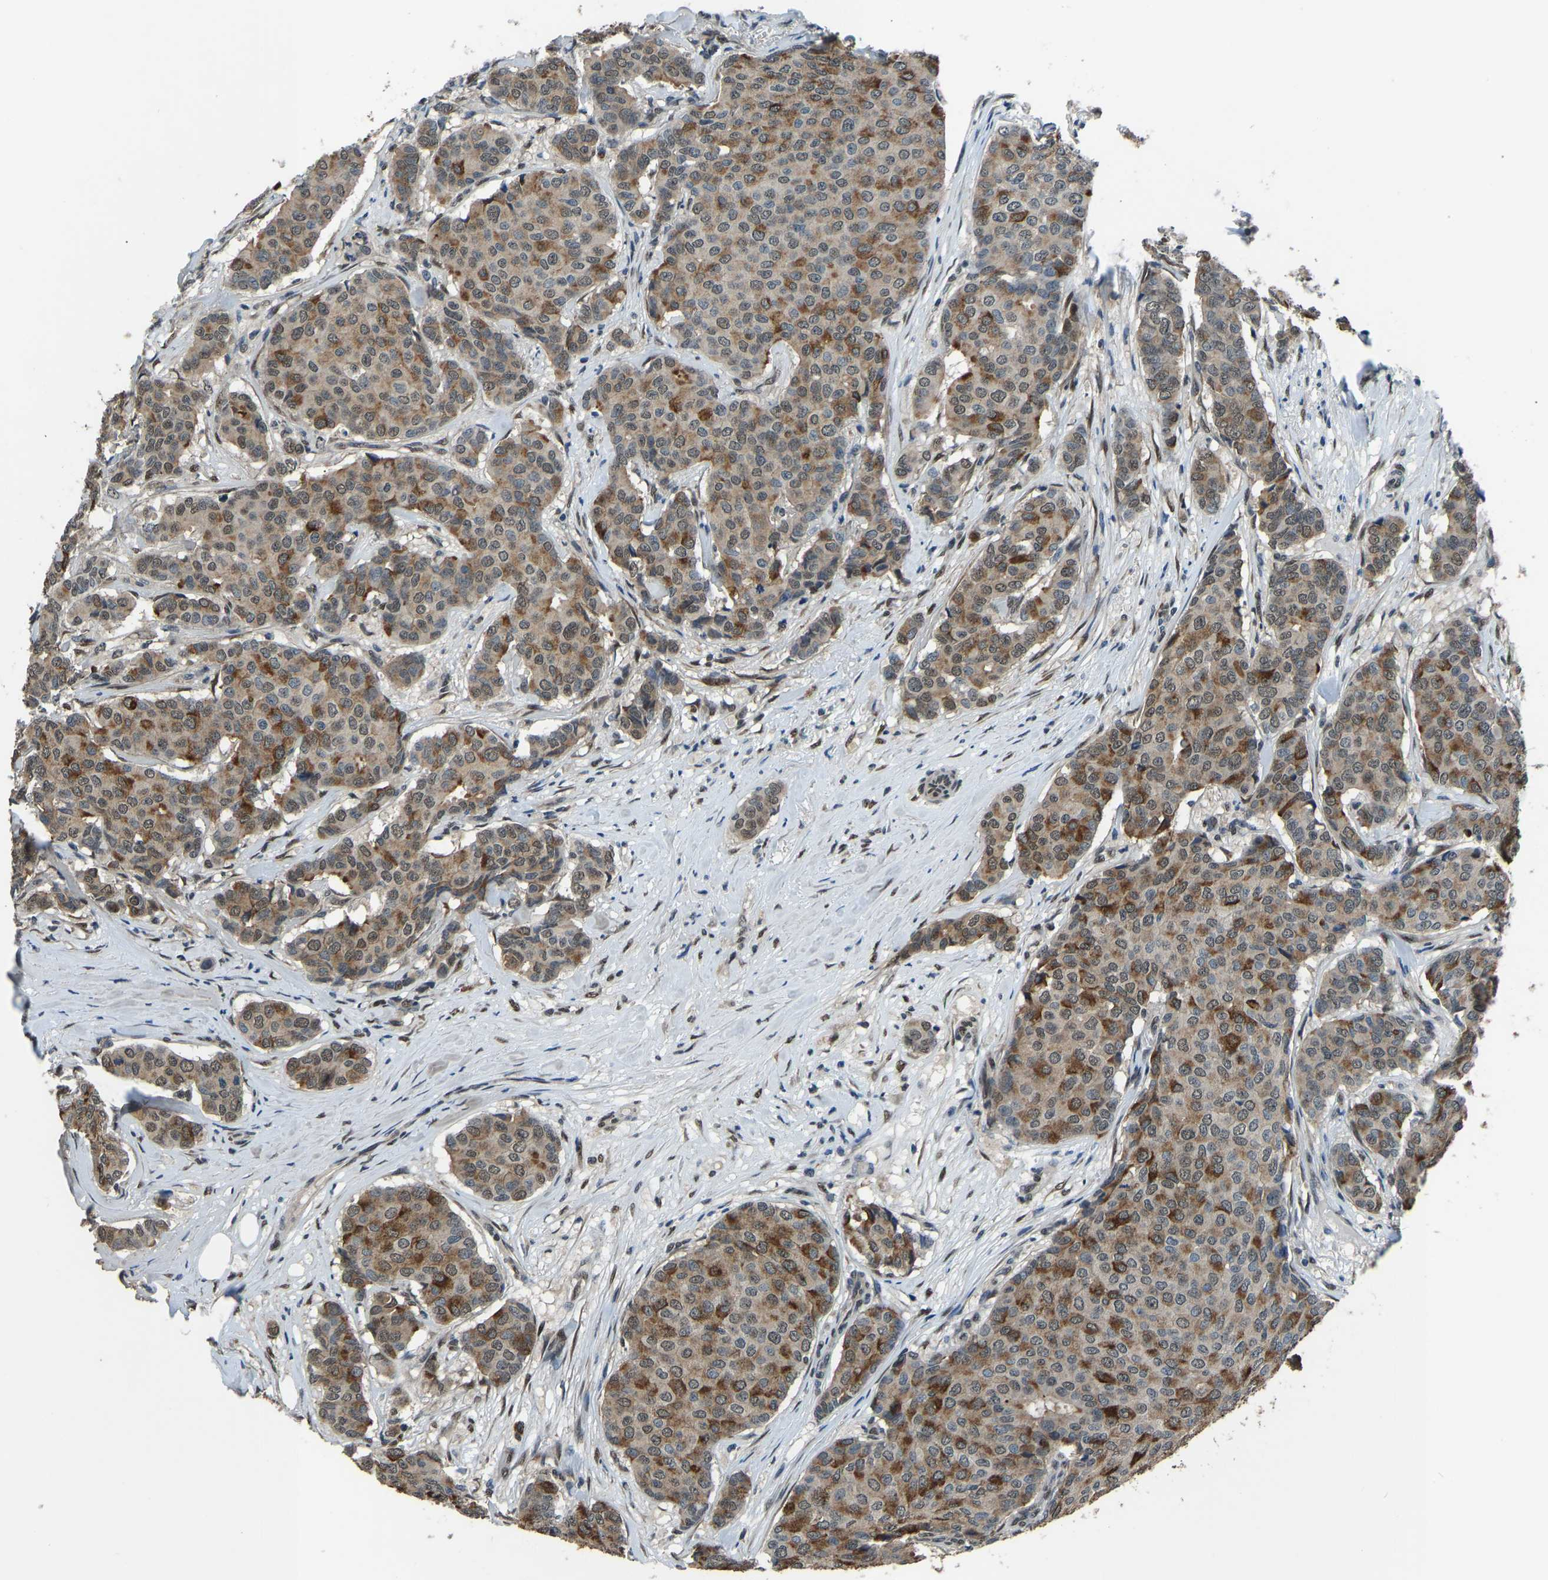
{"staining": {"intensity": "moderate", "quantity": ">75%", "location": "cytoplasmic/membranous,nuclear"}, "tissue": "breast cancer", "cell_type": "Tumor cells", "image_type": "cancer", "snomed": [{"axis": "morphology", "description": "Duct carcinoma"}, {"axis": "topography", "description": "Breast"}], "caption": "Brown immunohistochemical staining in breast infiltrating ductal carcinoma demonstrates moderate cytoplasmic/membranous and nuclear staining in about >75% of tumor cells.", "gene": "FOS", "patient": {"sex": "female", "age": 75}}